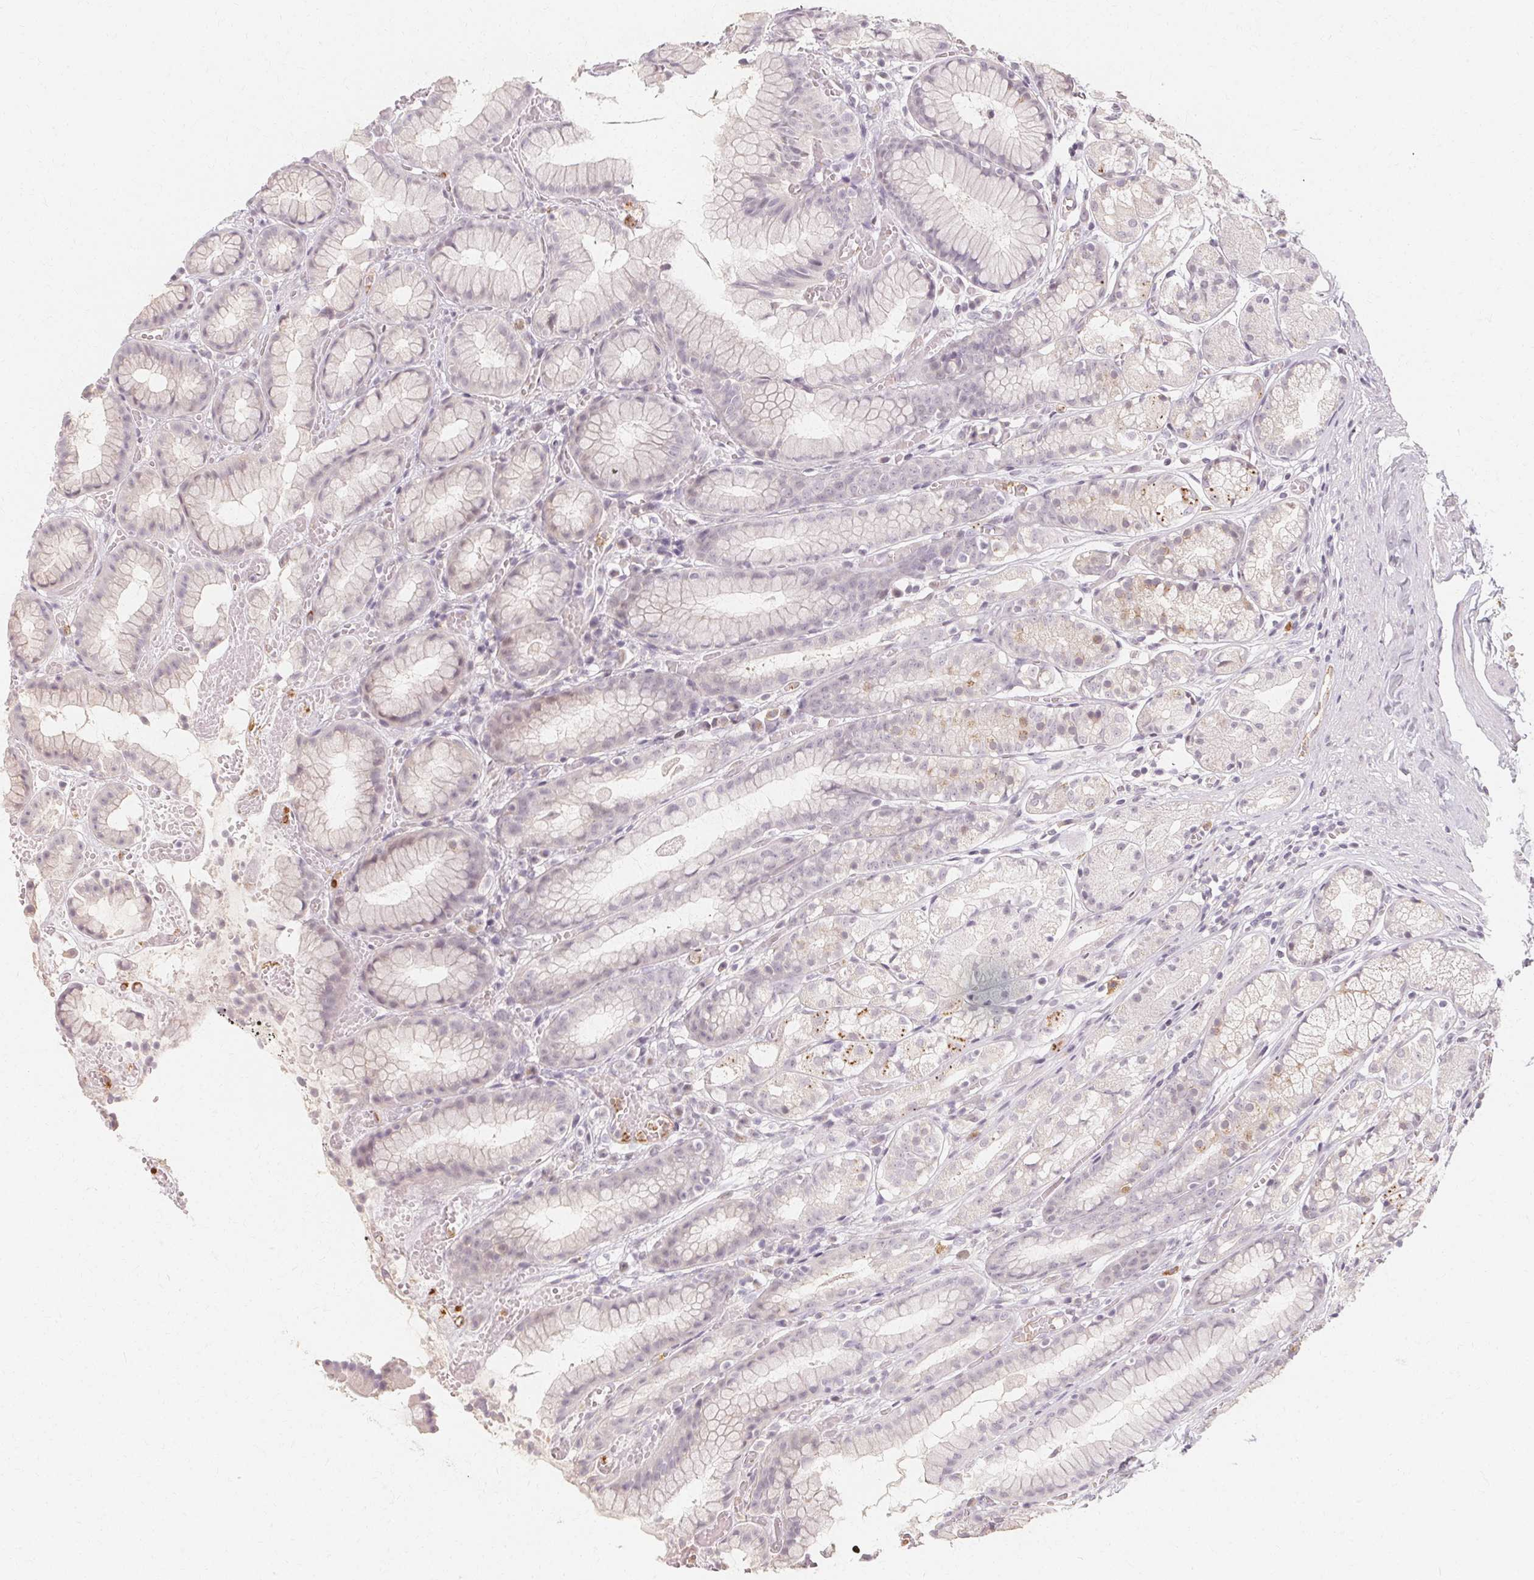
{"staining": {"intensity": "negative", "quantity": "none", "location": "none"}, "tissue": "stomach", "cell_type": "Glandular cells", "image_type": "normal", "snomed": [{"axis": "morphology", "description": "Normal tissue, NOS"}, {"axis": "topography", "description": "Smooth muscle"}, {"axis": "topography", "description": "Stomach"}], "caption": "Micrograph shows no protein staining in glandular cells of normal stomach.", "gene": "CLCNKA", "patient": {"sex": "male", "age": 70}}